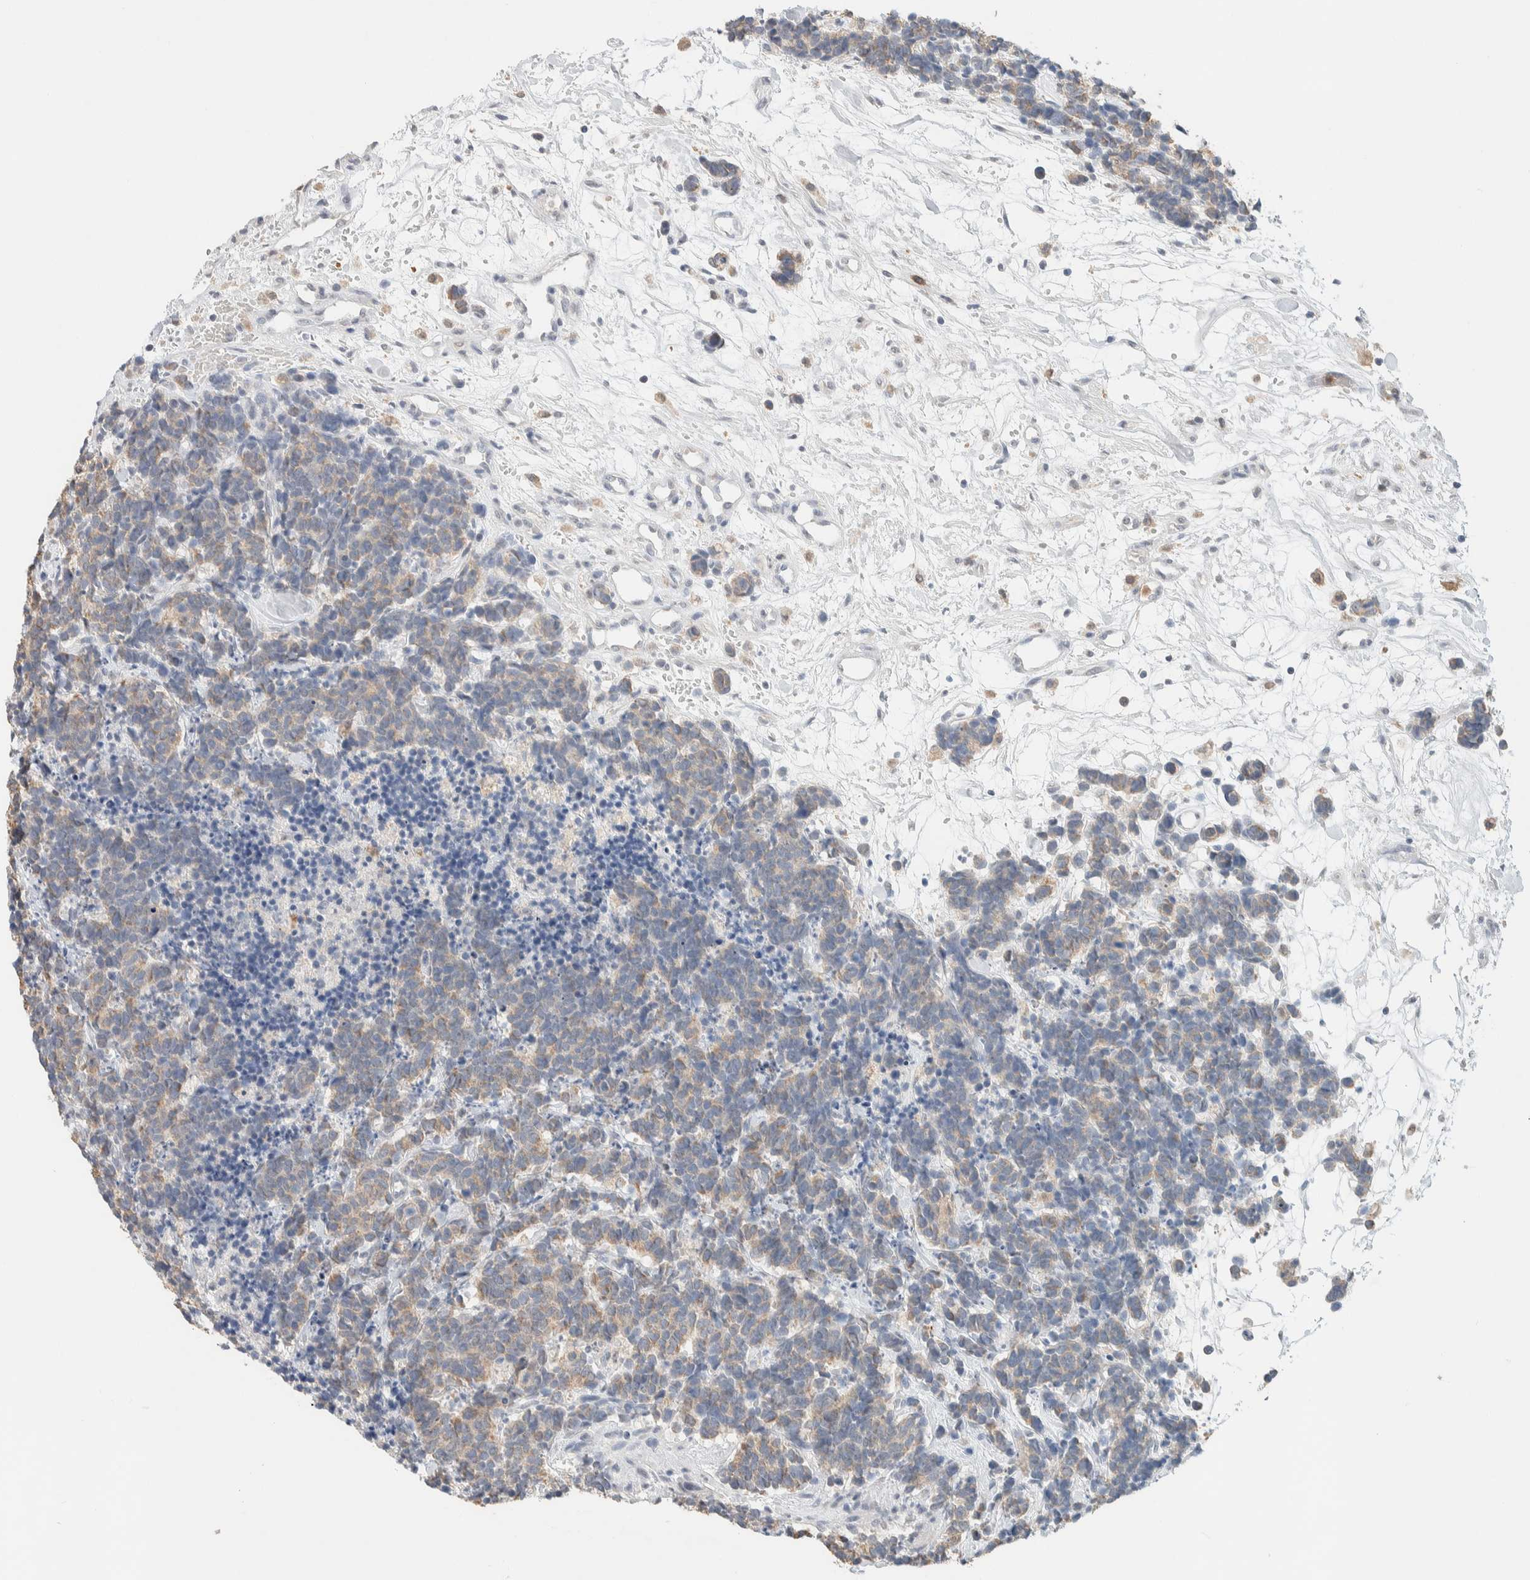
{"staining": {"intensity": "weak", "quantity": "25%-75%", "location": "cytoplasmic/membranous"}, "tissue": "carcinoid", "cell_type": "Tumor cells", "image_type": "cancer", "snomed": [{"axis": "morphology", "description": "Carcinoma, NOS"}, {"axis": "morphology", "description": "Carcinoid, malignant, NOS"}, {"axis": "topography", "description": "Urinary bladder"}], "caption": "An image of carcinoid stained for a protein reveals weak cytoplasmic/membranous brown staining in tumor cells.", "gene": "HDHD3", "patient": {"sex": "male", "age": 57}}